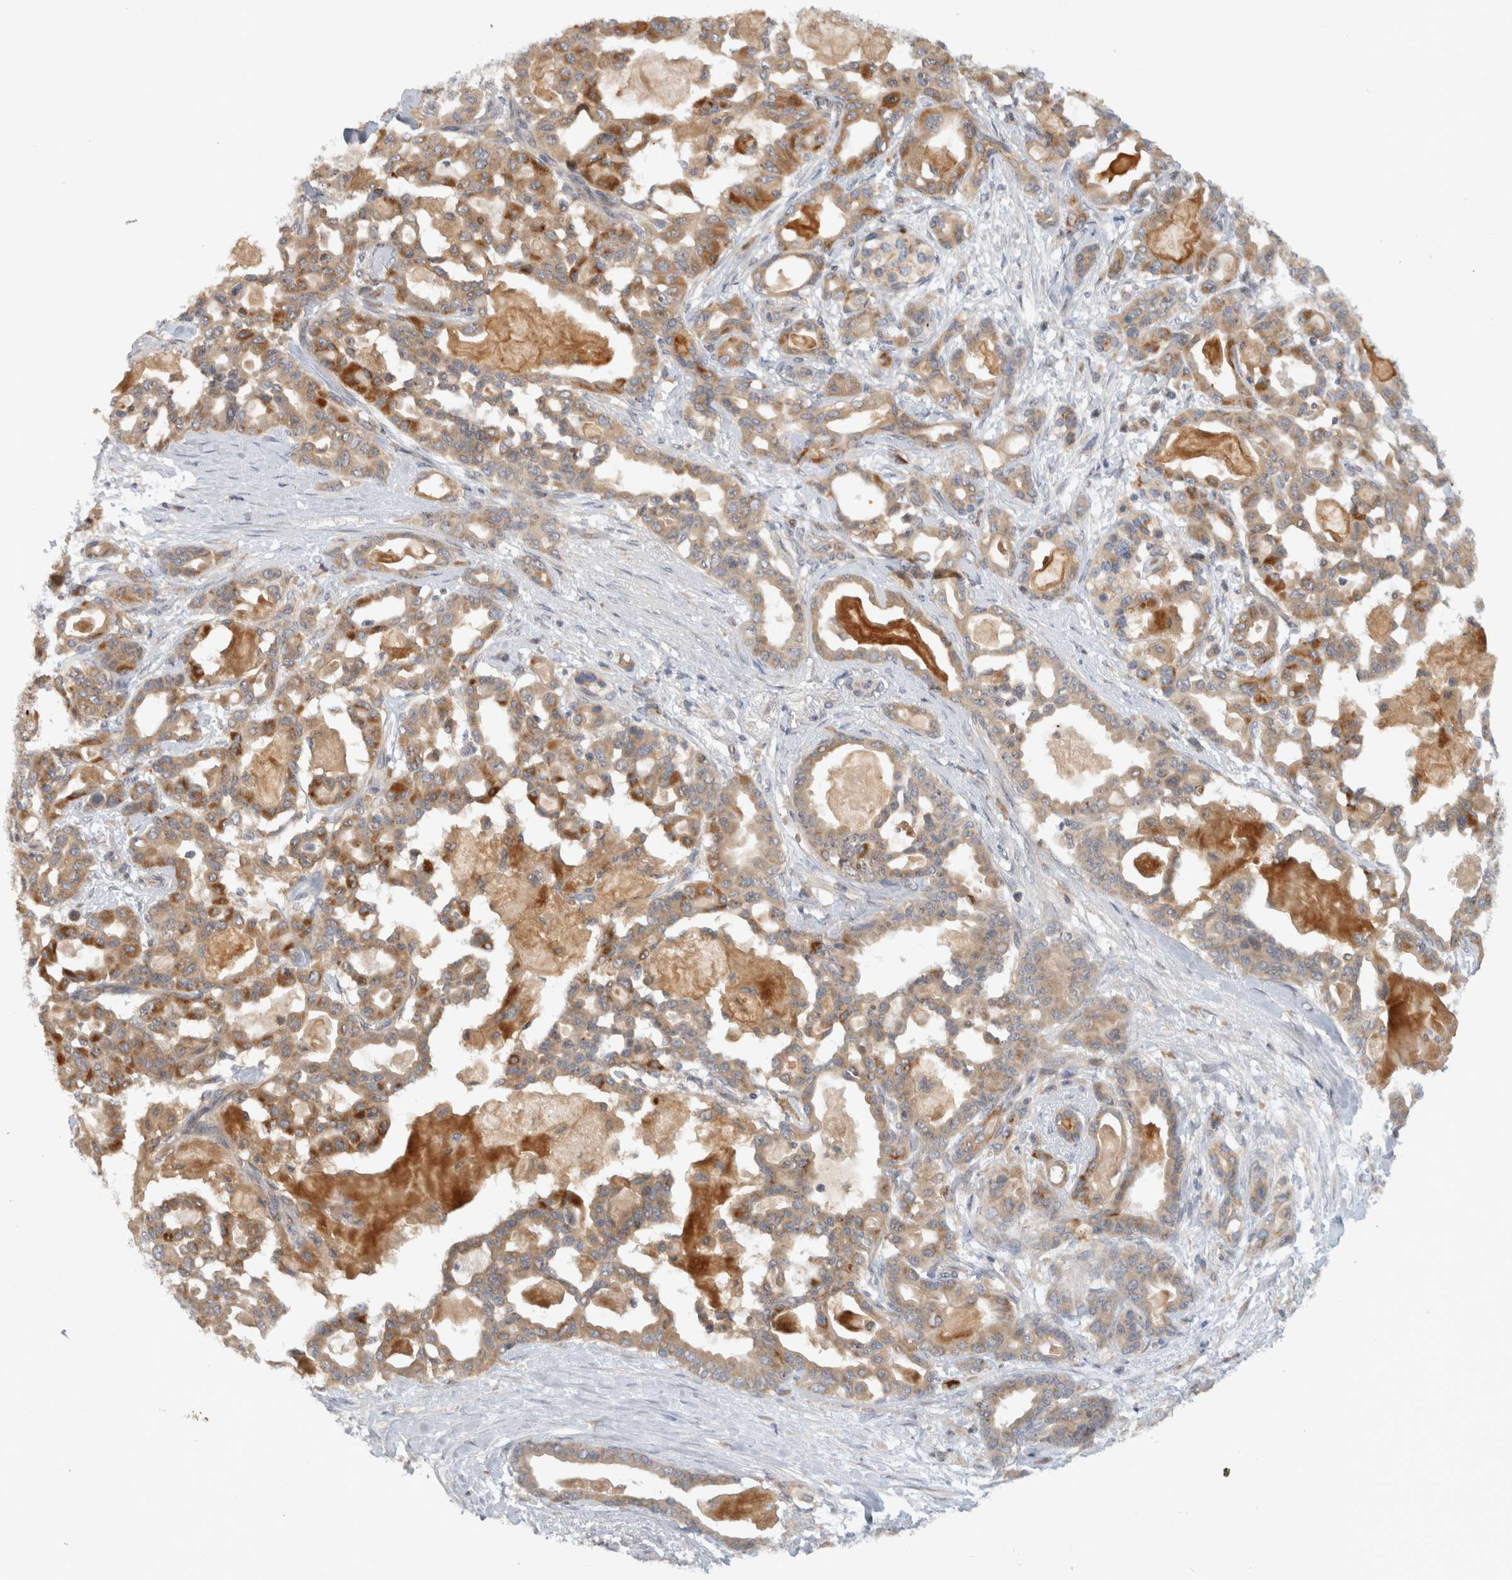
{"staining": {"intensity": "moderate", "quantity": ">75%", "location": "cytoplasmic/membranous"}, "tissue": "pancreatic cancer", "cell_type": "Tumor cells", "image_type": "cancer", "snomed": [{"axis": "morphology", "description": "Adenocarcinoma, NOS"}, {"axis": "topography", "description": "Pancreas"}], "caption": "Protein expression analysis of human adenocarcinoma (pancreatic) reveals moderate cytoplasmic/membranous expression in about >75% of tumor cells. (IHC, brightfield microscopy, high magnification).", "gene": "VEPH1", "patient": {"sex": "male", "age": 63}}